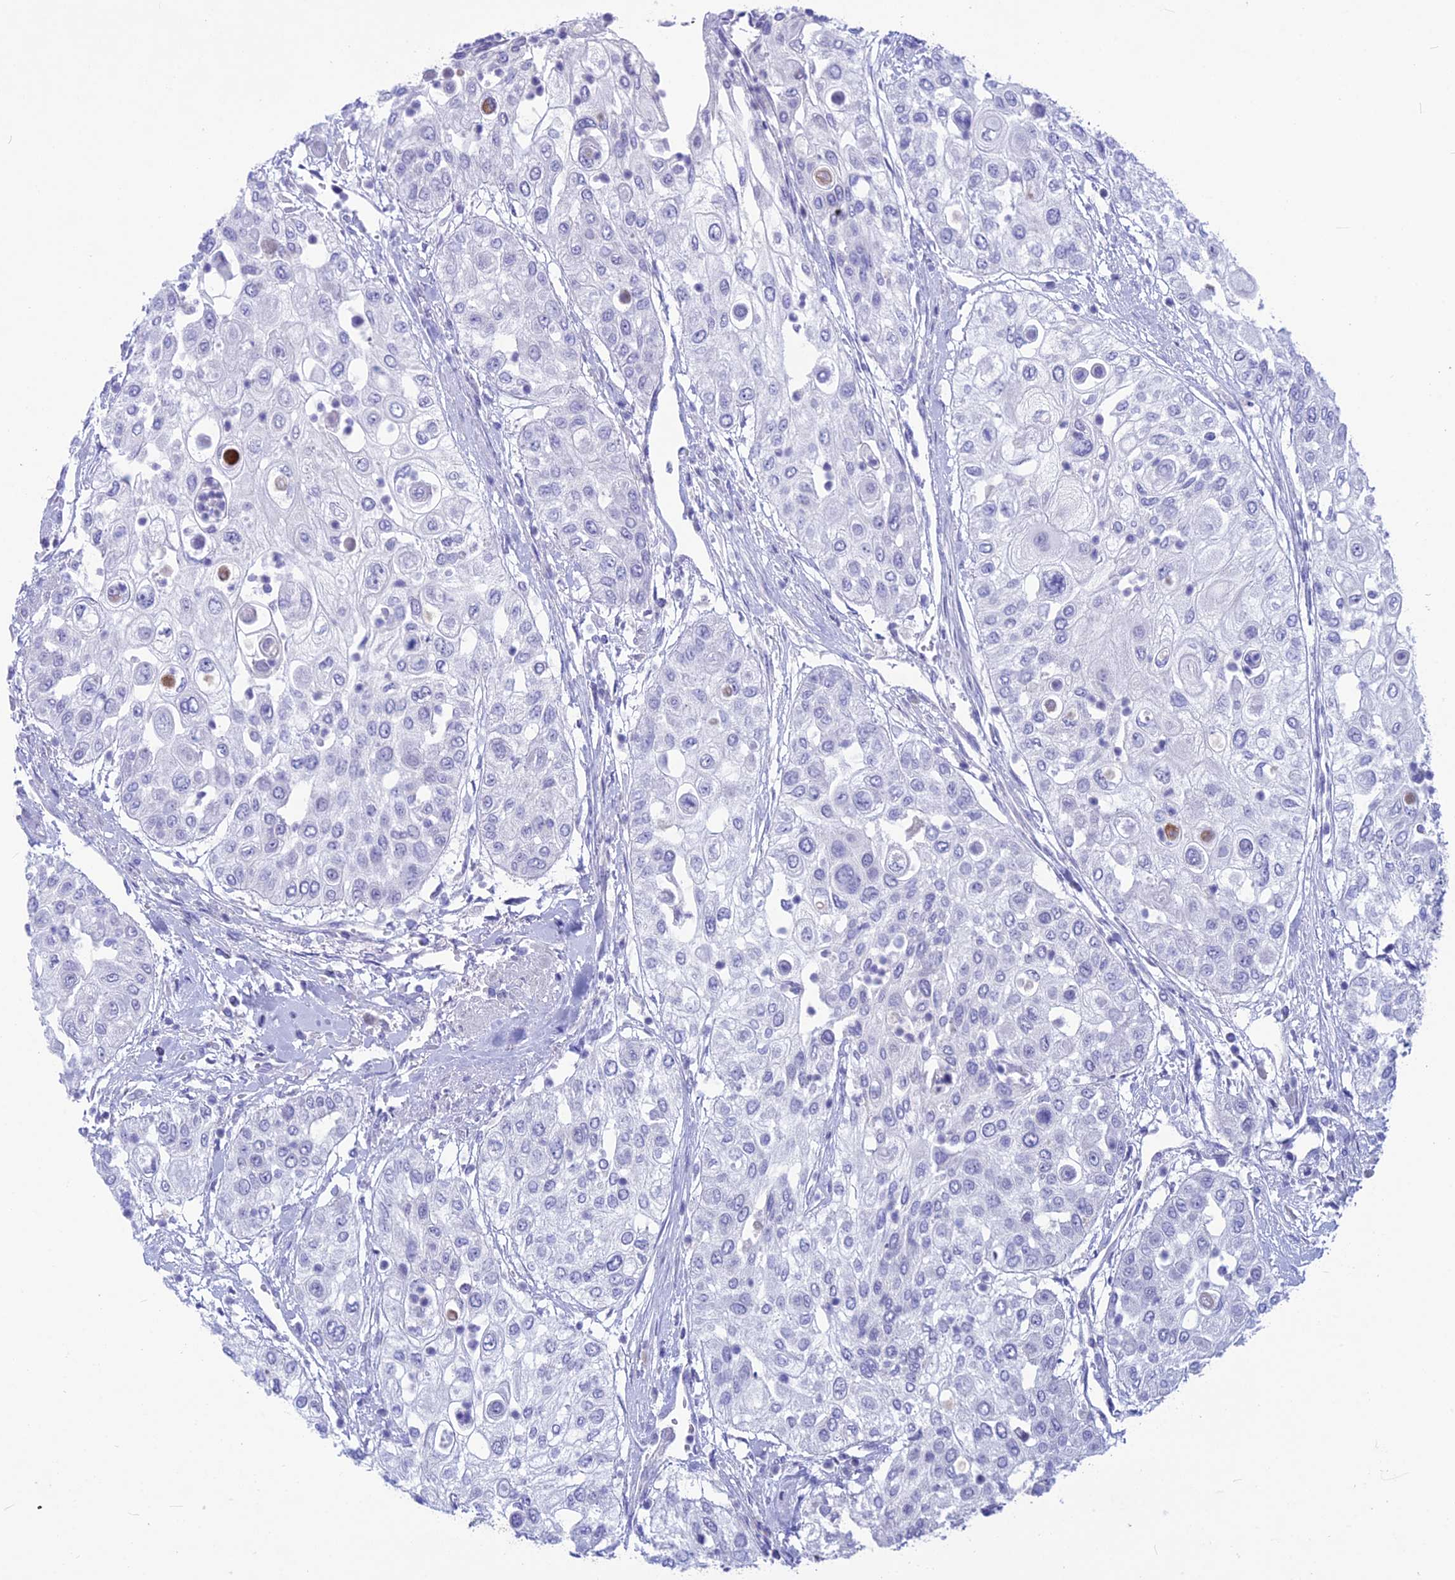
{"staining": {"intensity": "negative", "quantity": "none", "location": "none"}, "tissue": "urothelial cancer", "cell_type": "Tumor cells", "image_type": "cancer", "snomed": [{"axis": "morphology", "description": "Urothelial carcinoma, High grade"}, {"axis": "topography", "description": "Urinary bladder"}], "caption": "High magnification brightfield microscopy of high-grade urothelial carcinoma stained with DAB (brown) and counterstained with hematoxylin (blue): tumor cells show no significant positivity. (DAB (3,3'-diaminobenzidine) immunohistochemistry, high magnification).", "gene": "SNTN", "patient": {"sex": "female", "age": 79}}